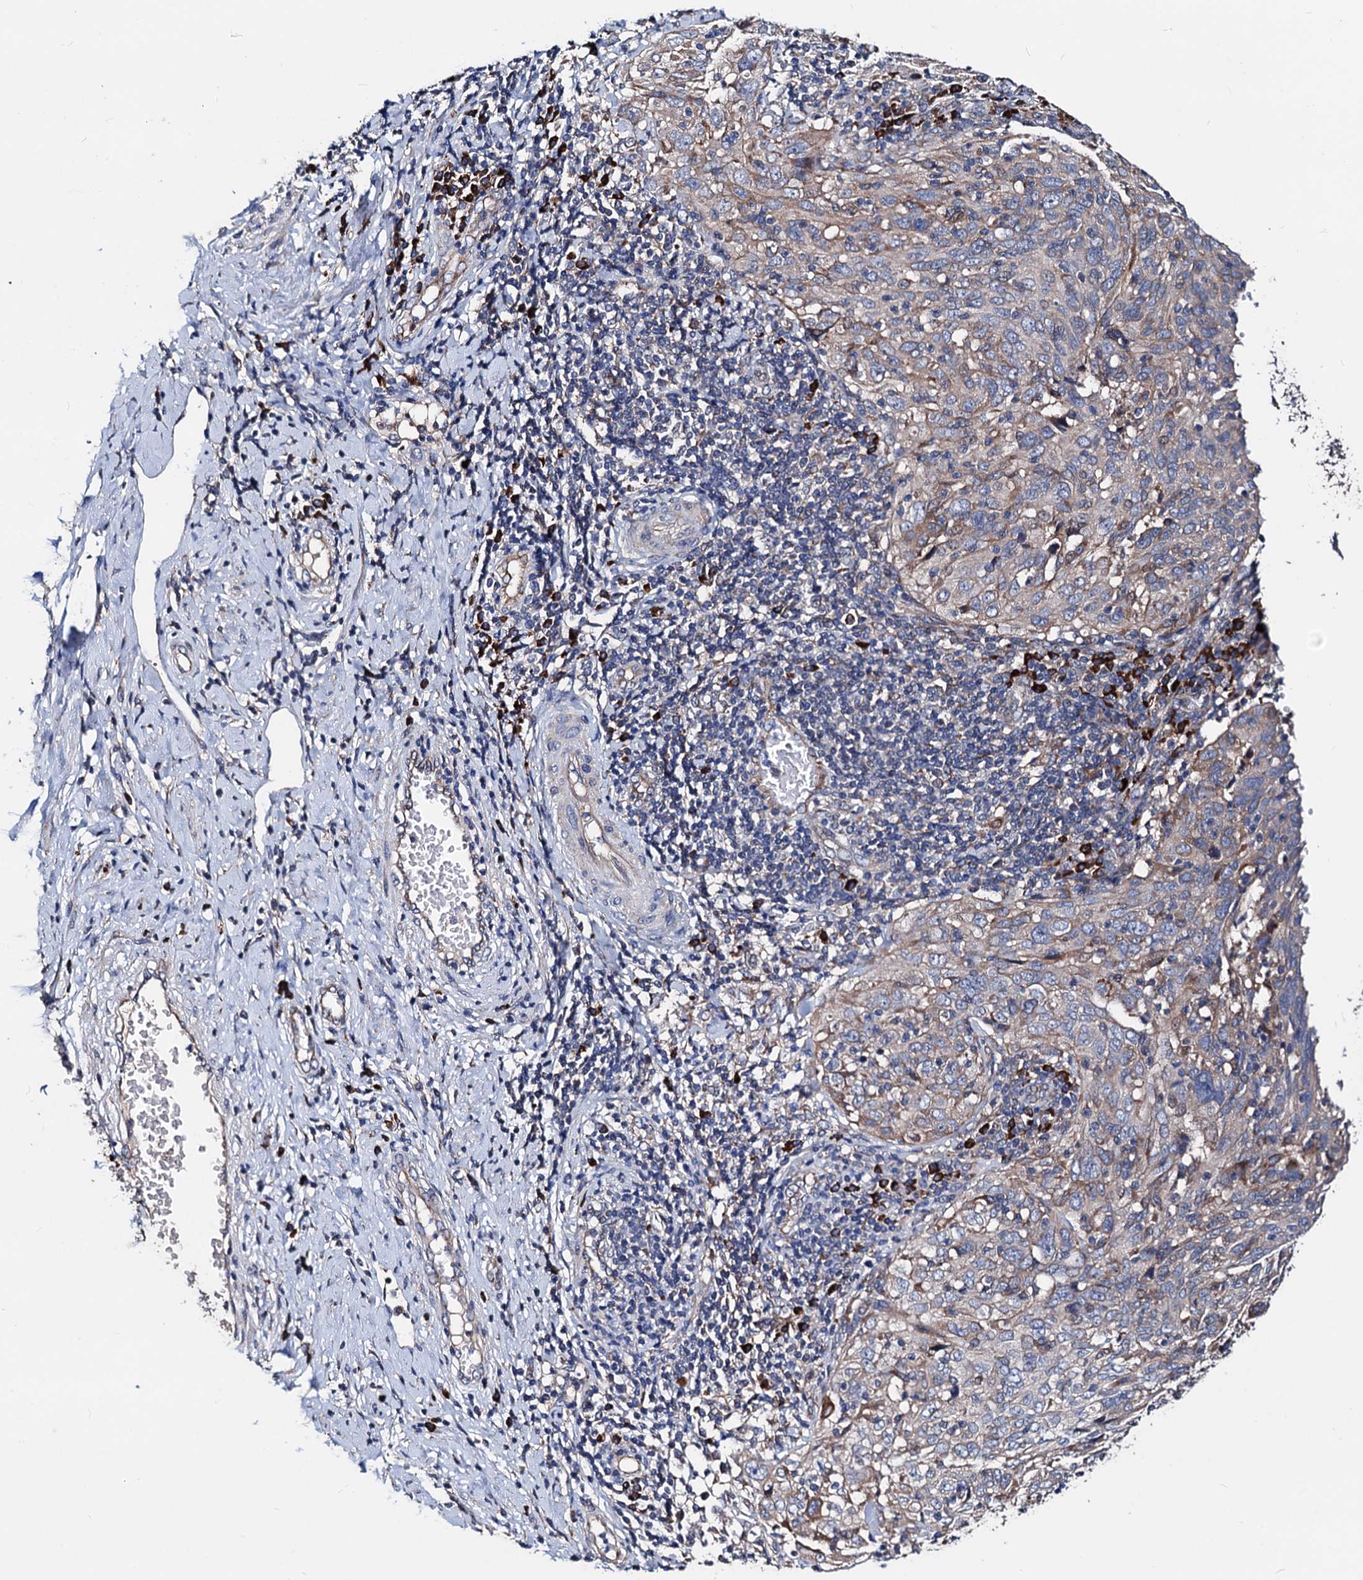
{"staining": {"intensity": "moderate", "quantity": "25%-75%", "location": "cytoplasmic/membranous"}, "tissue": "cervical cancer", "cell_type": "Tumor cells", "image_type": "cancer", "snomed": [{"axis": "morphology", "description": "Squamous cell carcinoma, NOS"}, {"axis": "topography", "description": "Cervix"}], "caption": "This histopathology image displays cervical cancer (squamous cell carcinoma) stained with immunohistochemistry (IHC) to label a protein in brown. The cytoplasmic/membranous of tumor cells show moderate positivity for the protein. Nuclei are counter-stained blue.", "gene": "AKAP11", "patient": {"sex": "female", "age": 31}}